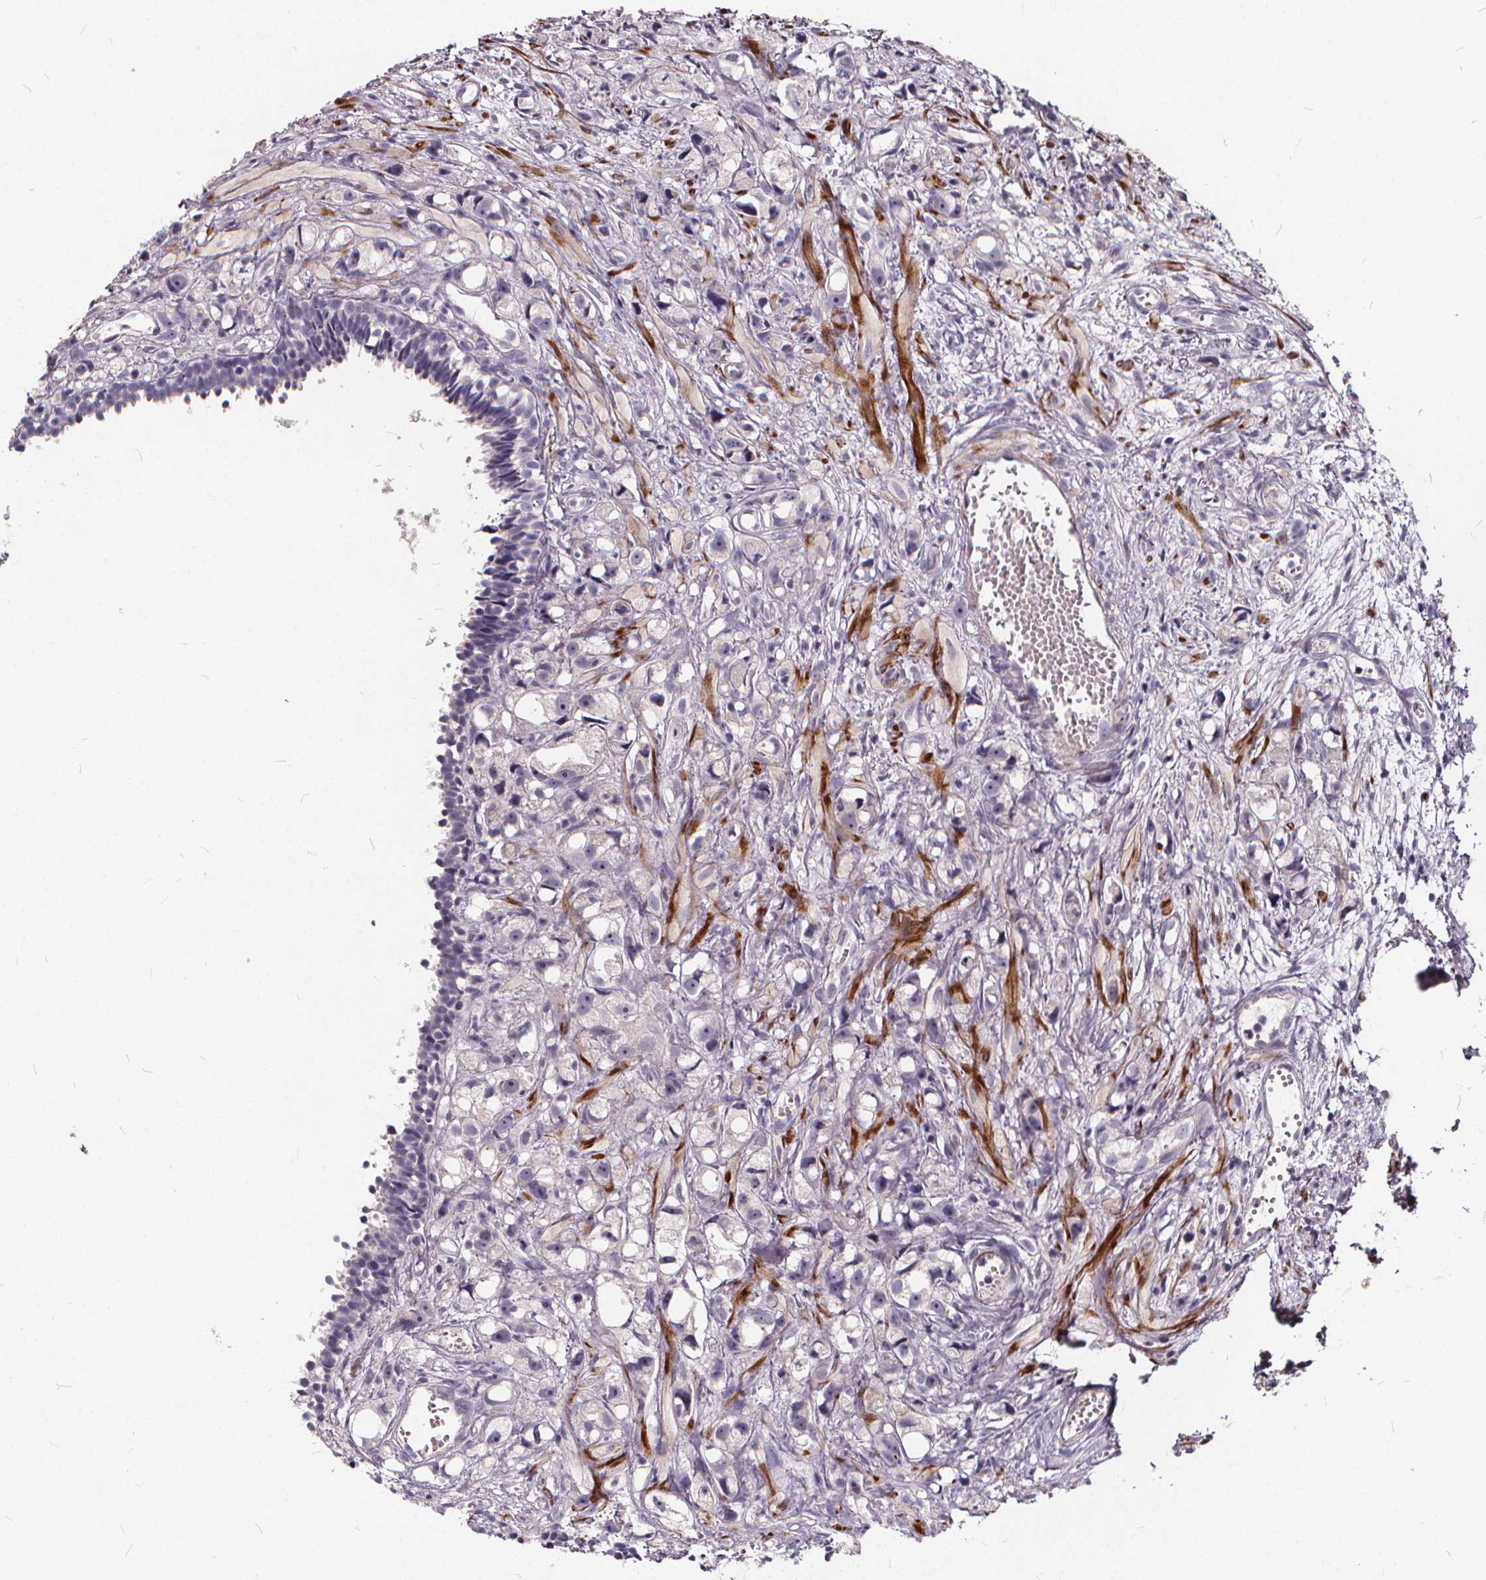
{"staining": {"intensity": "negative", "quantity": "none", "location": "none"}, "tissue": "prostate cancer", "cell_type": "Tumor cells", "image_type": "cancer", "snomed": [{"axis": "morphology", "description": "Adenocarcinoma, High grade"}, {"axis": "topography", "description": "Prostate"}], "caption": "Immunohistochemistry of prostate cancer (high-grade adenocarcinoma) reveals no positivity in tumor cells.", "gene": "TSPAN14", "patient": {"sex": "male", "age": 75}}